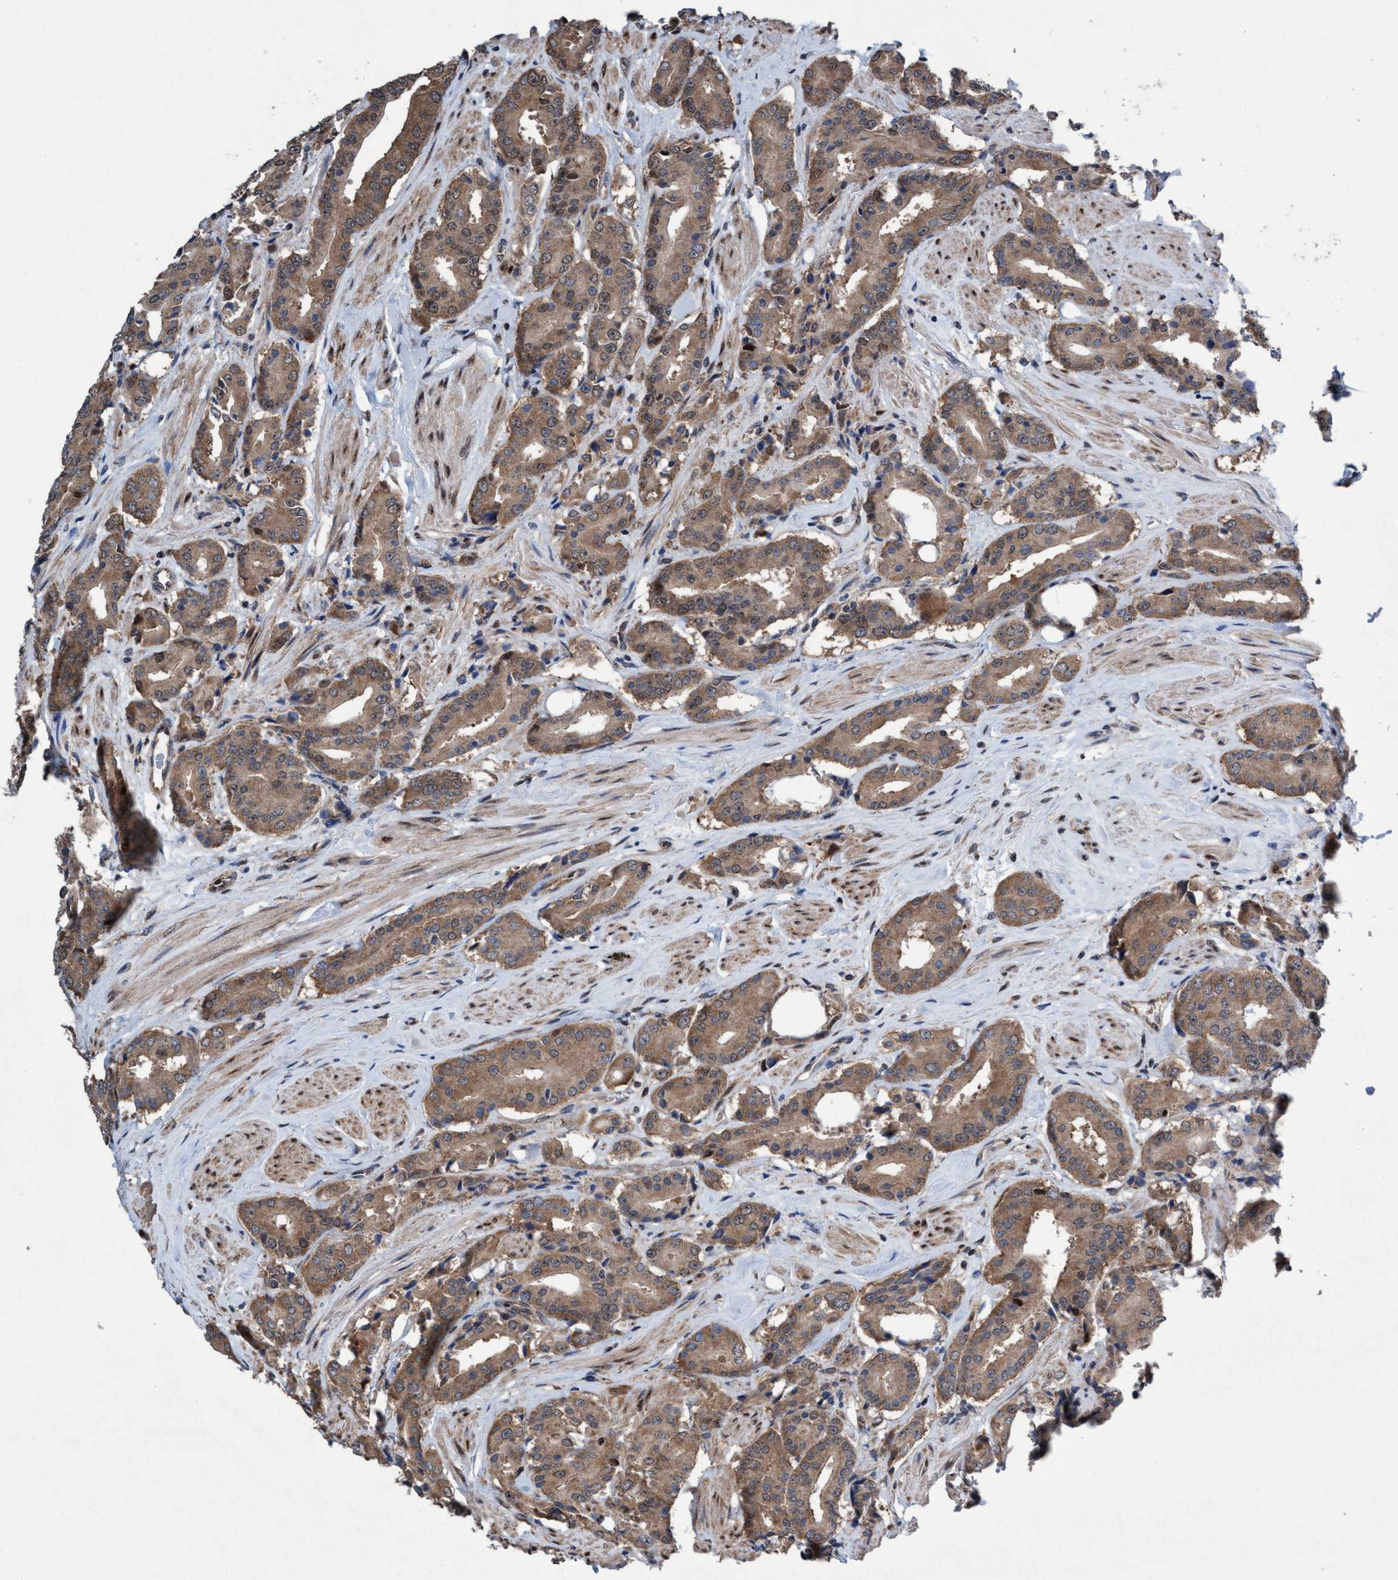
{"staining": {"intensity": "moderate", "quantity": ">75%", "location": "cytoplasmic/membranous"}, "tissue": "prostate cancer", "cell_type": "Tumor cells", "image_type": "cancer", "snomed": [{"axis": "morphology", "description": "Adenocarcinoma, High grade"}, {"axis": "topography", "description": "Prostate"}], "caption": "Protein staining by immunohistochemistry demonstrates moderate cytoplasmic/membranous expression in approximately >75% of tumor cells in prostate high-grade adenocarcinoma.", "gene": "METAP2", "patient": {"sex": "male", "age": 71}}